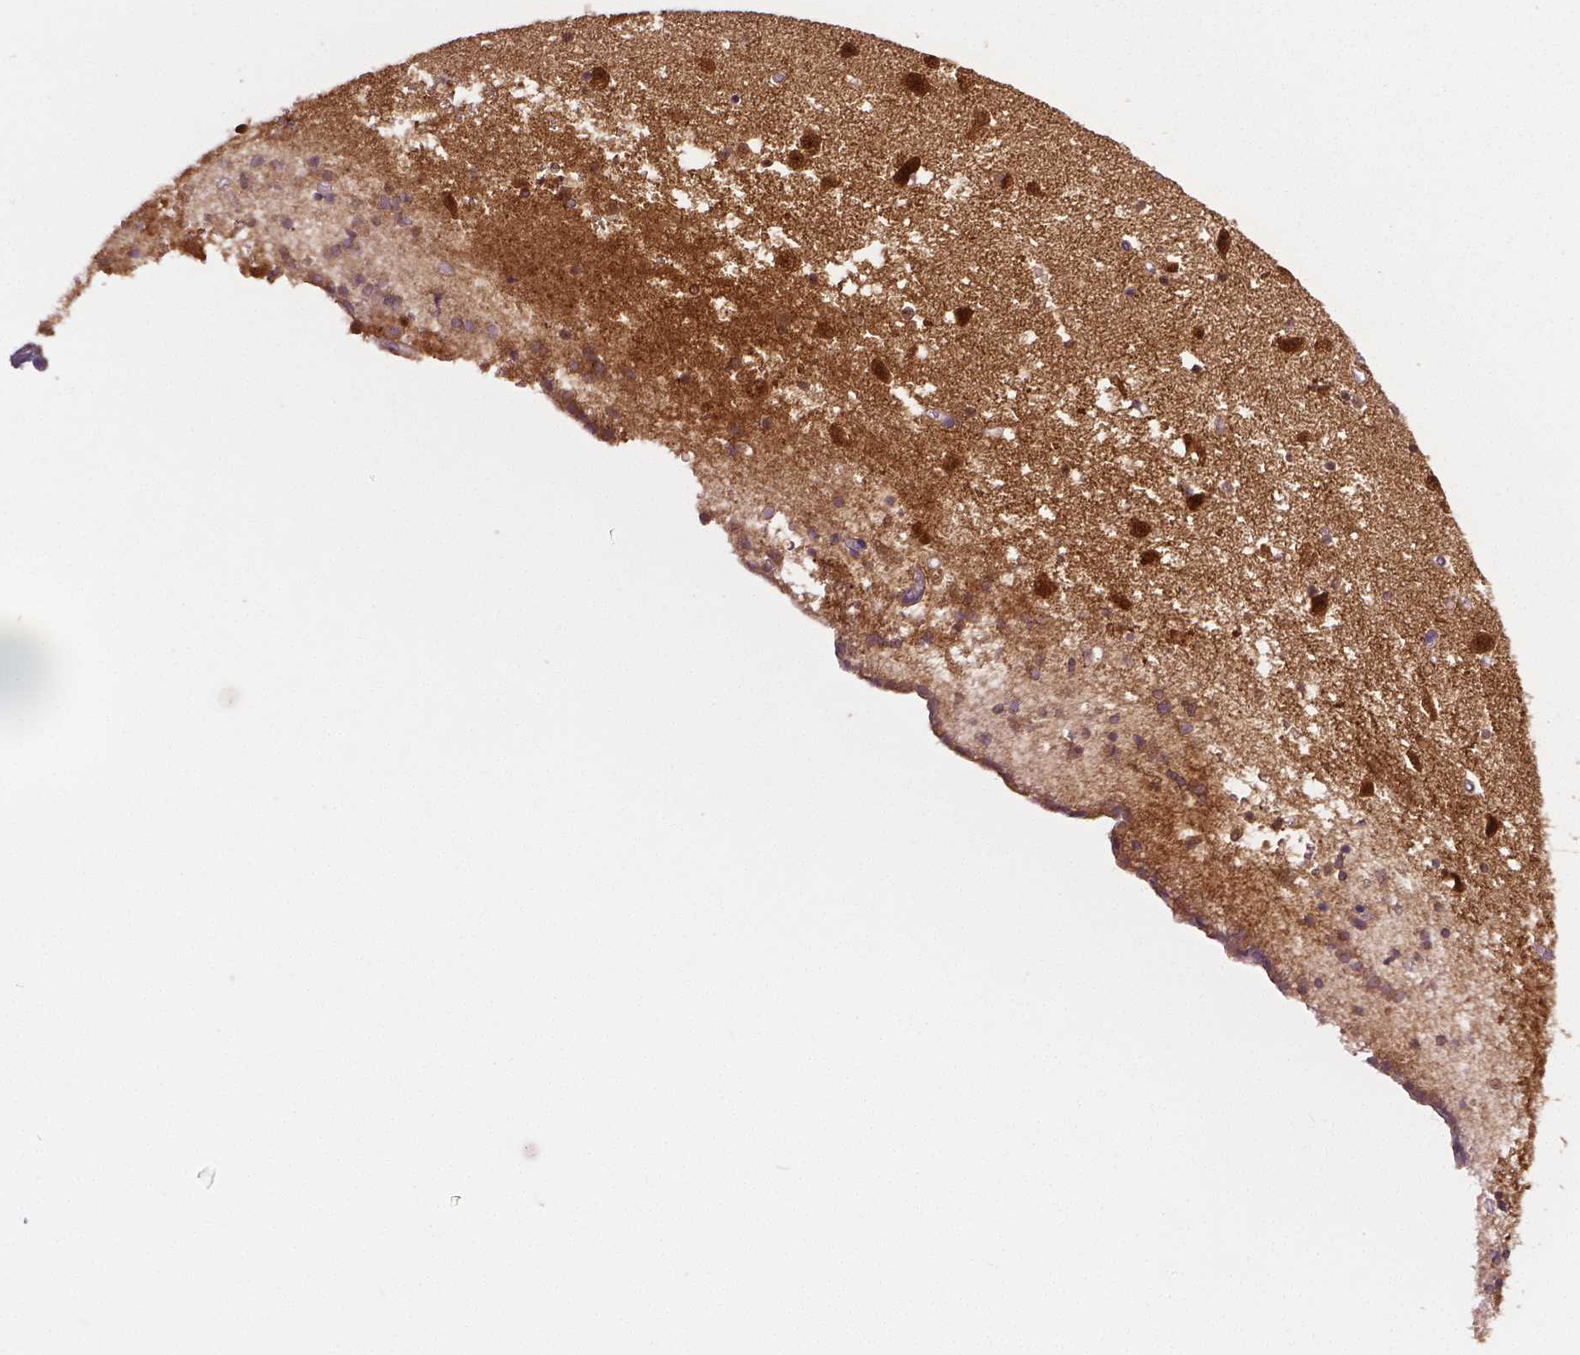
{"staining": {"intensity": "moderate", "quantity": ">75%", "location": "cytoplasmic/membranous,nuclear"}, "tissue": "caudate", "cell_type": "Glial cells", "image_type": "normal", "snomed": [{"axis": "morphology", "description": "Normal tissue, NOS"}, {"axis": "topography", "description": "Lateral ventricle wall"}], "caption": "Human caudate stained with a brown dye reveals moderate cytoplasmic/membranous,nuclear positive staining in approximately >75% of glial cells.", "gene": "NECAB1", "patient": {"sex": "female", "age": 42}}